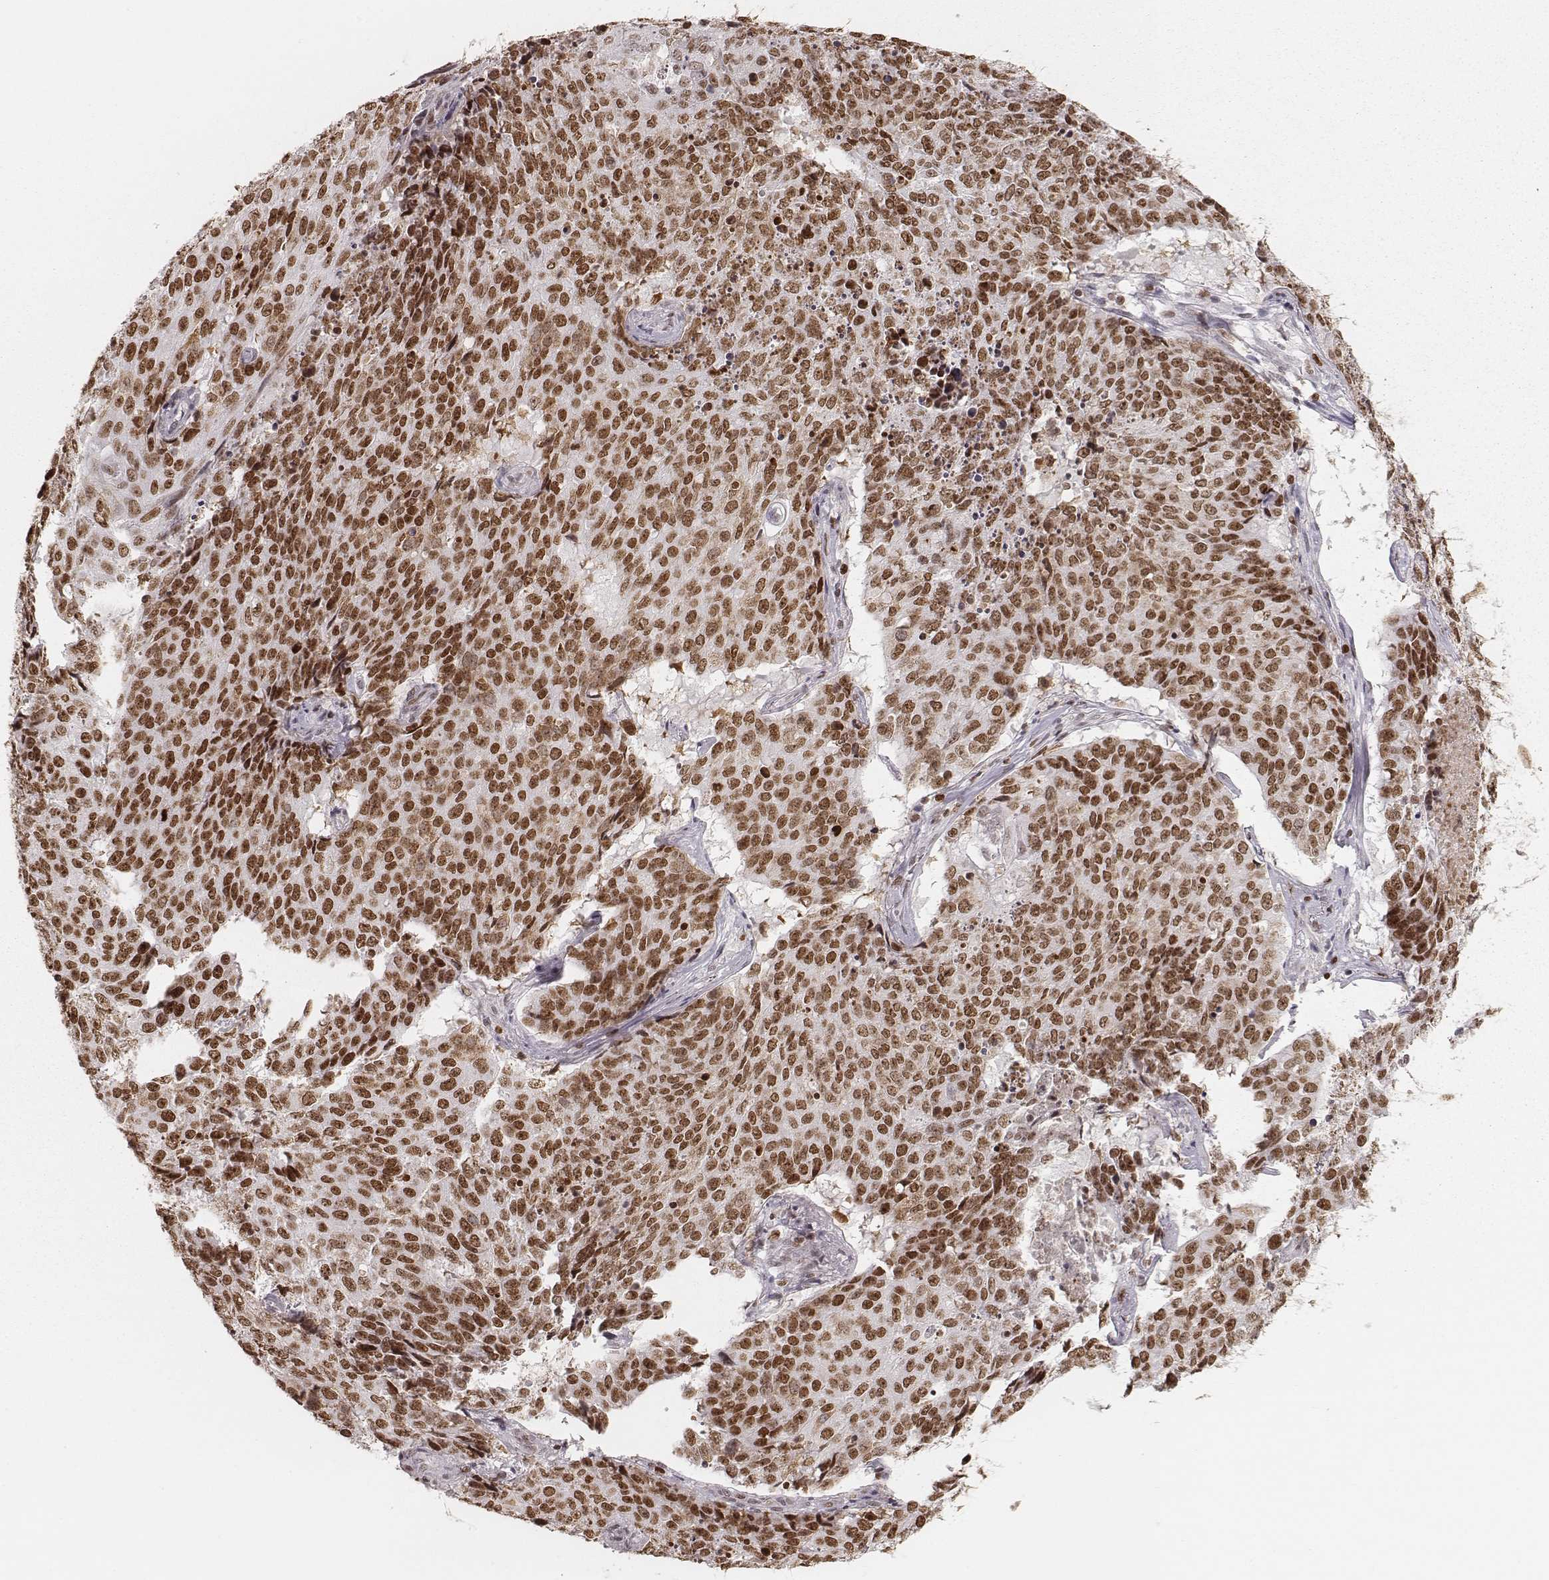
{"staining": {"intensity": "moderate", "quantity": ">75%", "location": "nuclear"}, "tissue": "lung cancer", "cell_type": "Tumor cells", "image_type": "cancer", "snomed": [{"axis": "morphology", "description": "Normal tissue, NOS"}, {"axis": "morphology", "description": "Squamous cell carcinoma, NOS"}, {"axis": "topography", "description": "Bronchus"}, {"axis": "topography", "description": "Lung"}], "caption": "Moderate nuclear protein staining is present in approximately >75% of tumor cells in squamous cell carcinoma (lung).", "gene": "PARP1", "patient": {"sex": "male", "age": 64}}